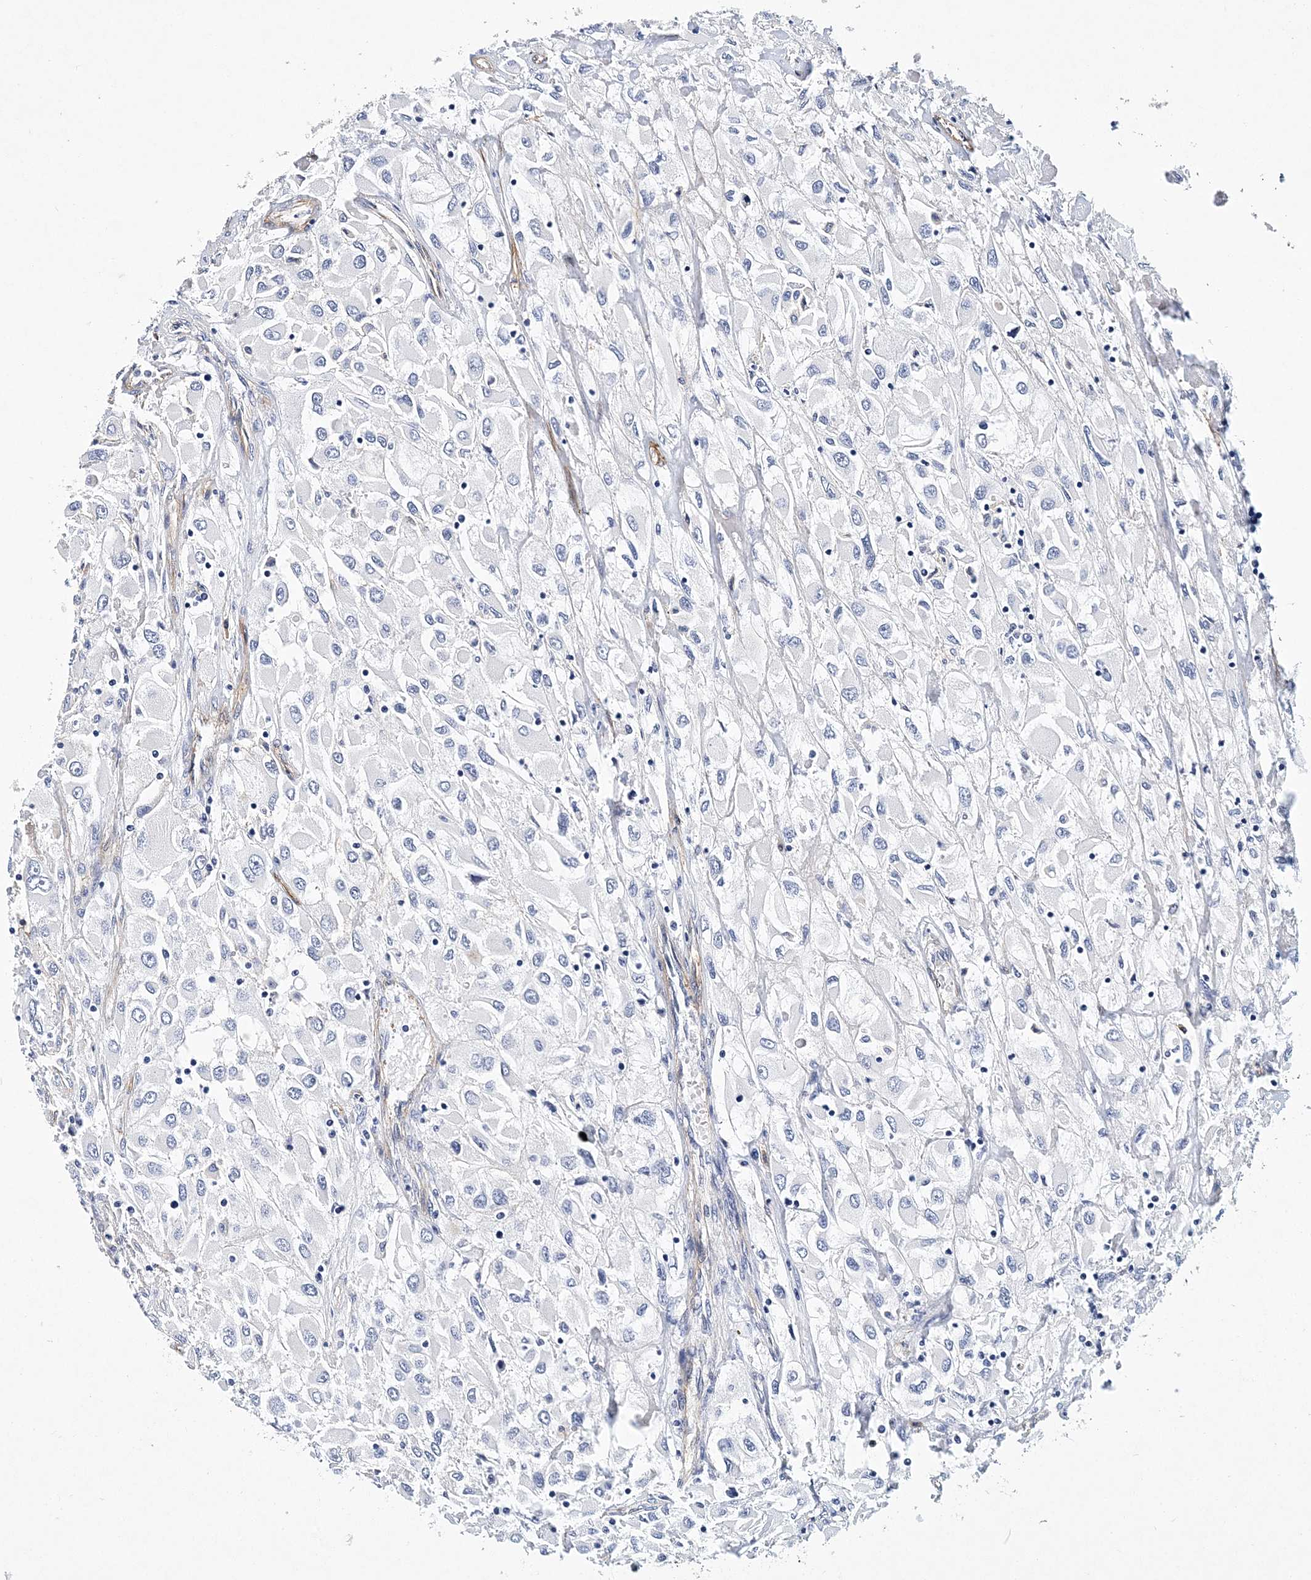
{"staining": {"intensity": "negative", "quantity": "none", "location": "none"}, "tissue": "renal cancer", "cell_type": "Tumor cells", "image_type": "cancer", "snomed": [{"axis": "morphology", "description": "Adenocarcinoma, NOS"}, {"axis": "topography", "description": "Kidney"}], "caption": "DAB immunohistochemical staining of renal cancer demonstrates no significant positivity in tumor cells.", "gene": "ITGA2B", "patient": {"sex": "female", "age": 52}}